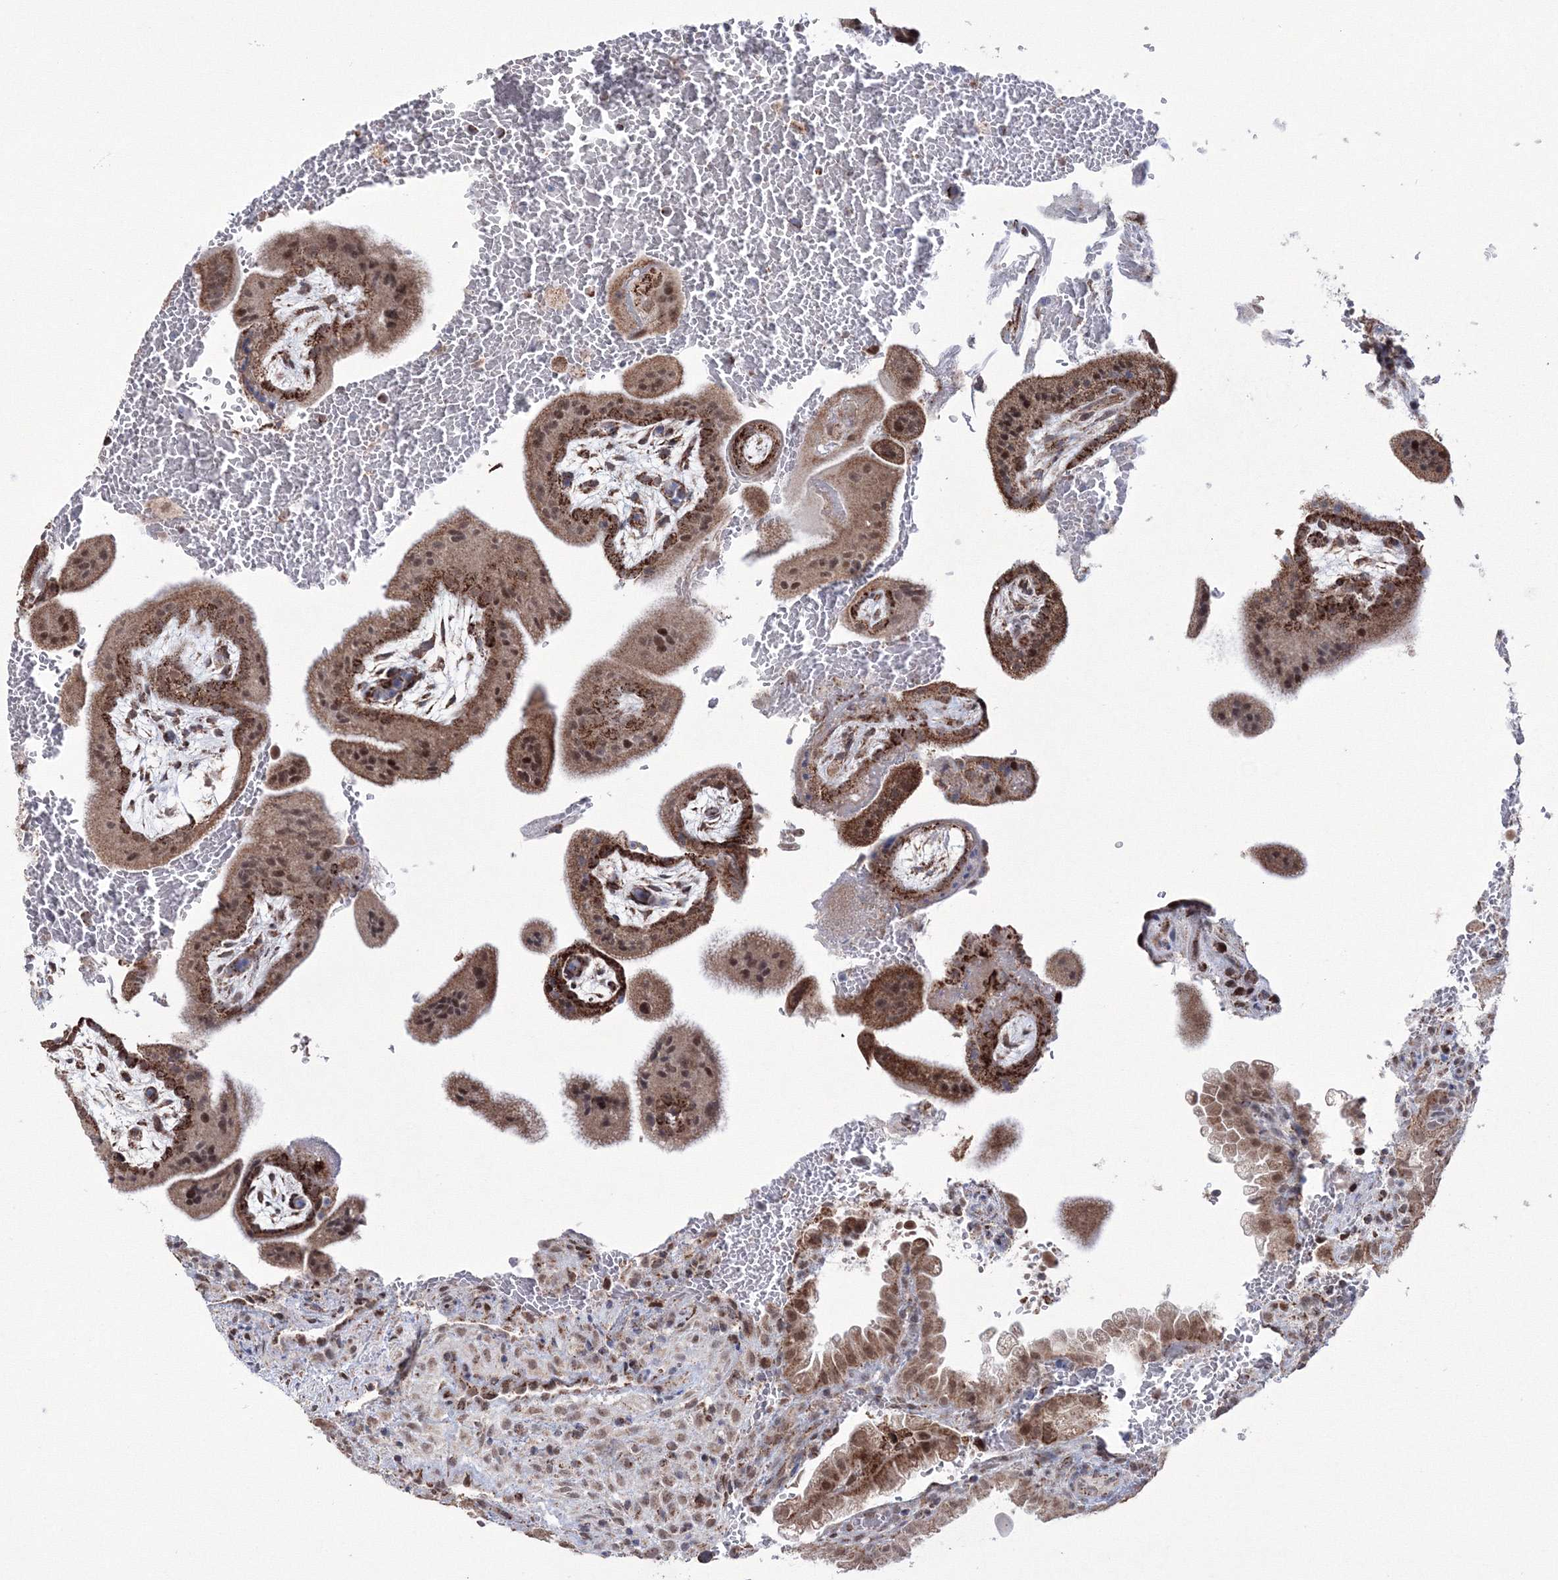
{"staining": {"intensity": "moderate", "quantity": ">75%", "location": "cytoplasmic/membranous,nuclear"}, "tissue": "placenta", "cell_type": "Decidual cells", "image_type": "normal", "snomed": [{"axis": "morphology", "description": "Normal tissue, NOS"}, {"axis": "topography", "description": "Placenta"}], "caption": "Immunohistochemistry photomicrograph of normal human placenta stained for a protein (brown), which reveals medium levels of moderate cytoplasmic/membranous,nuclear staining in about >75% of decidual cells.", "gene": "GRSF1", "patient": {"sex": "female", "age": 35}}